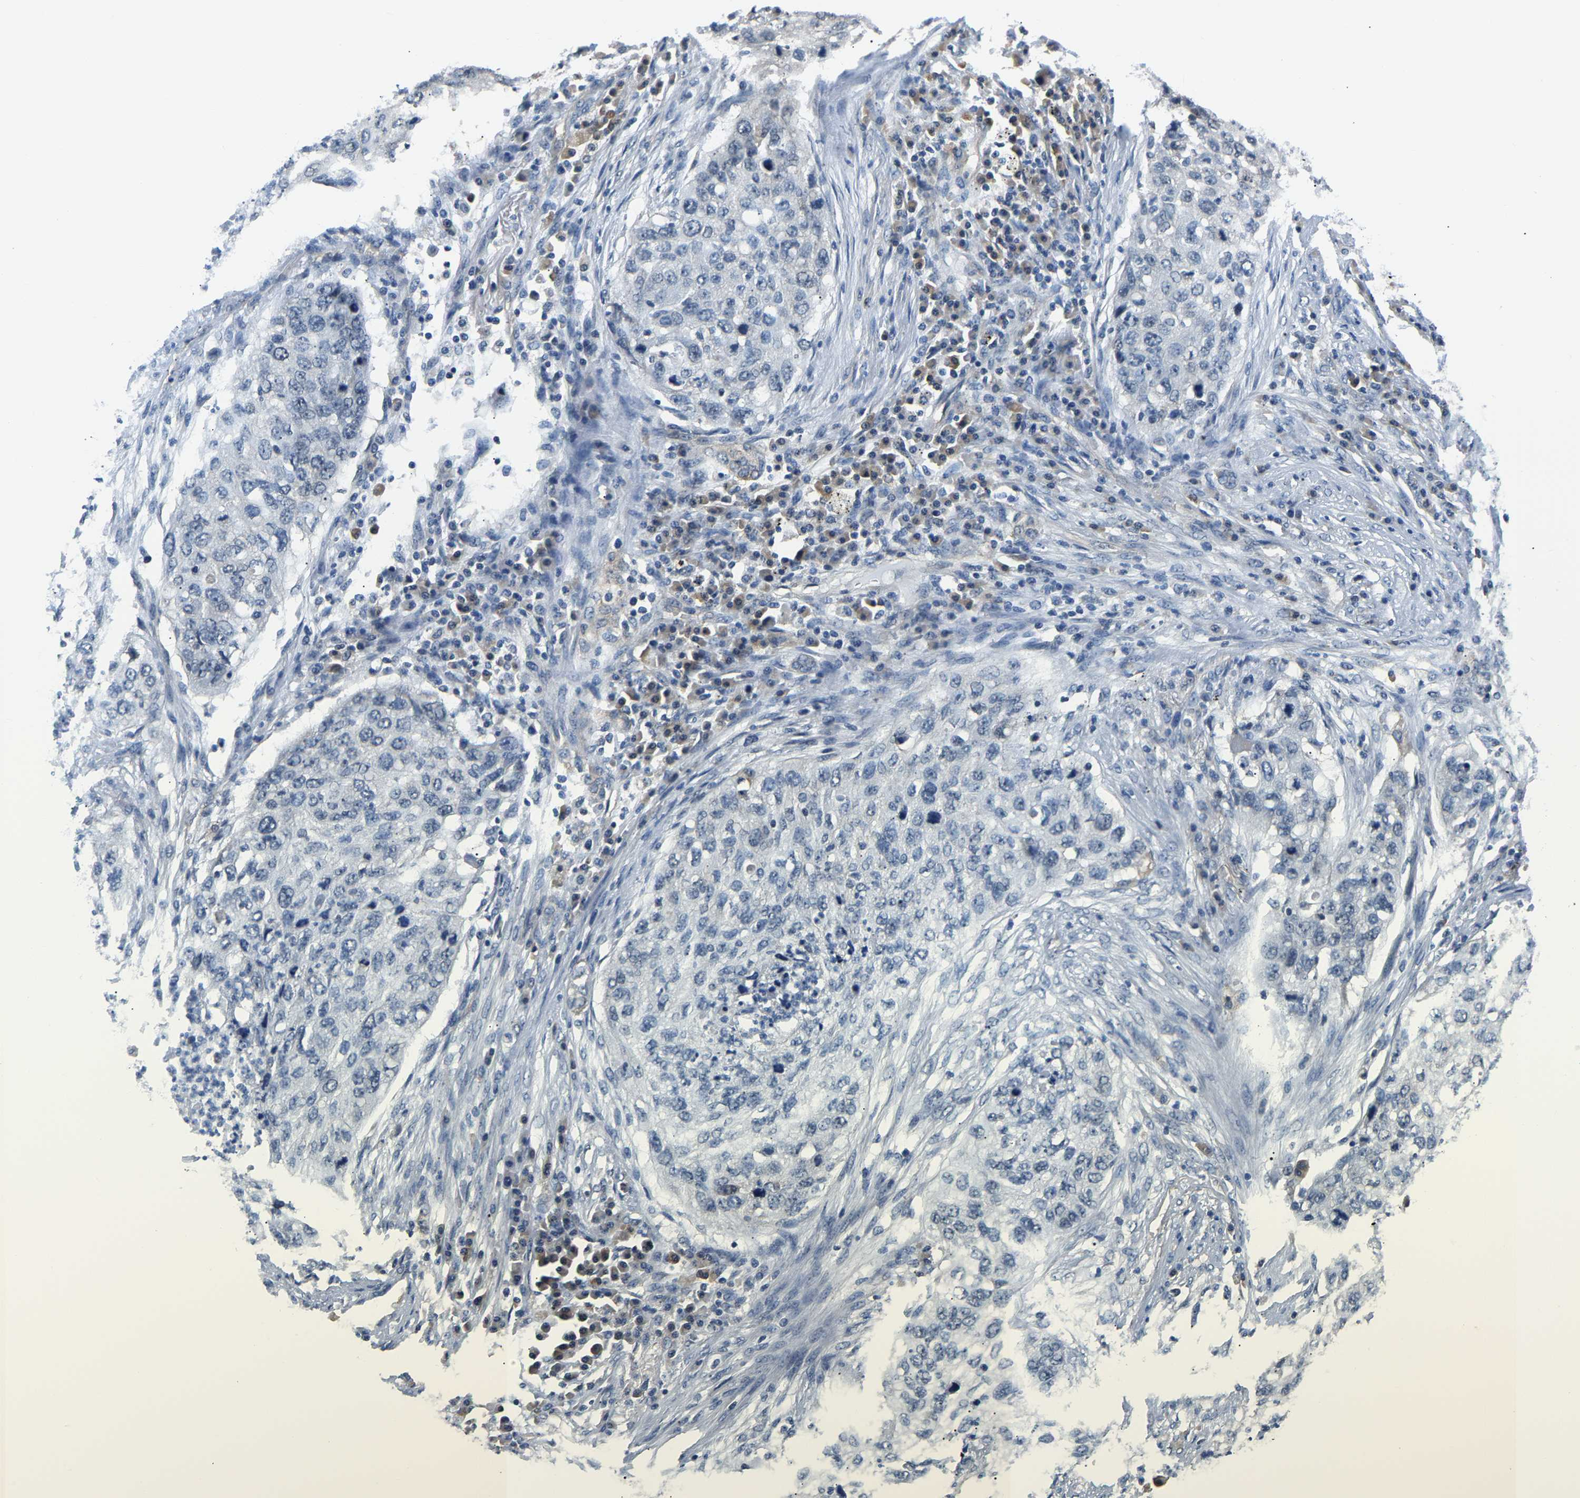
{"staining": {"intensity": "negative", "quantity": "none", "location": "none"}, "tissue": "lung cancer", "cell_type": "Tumor cells", "image_type": "cancer", "snomed": [{"axis": "morphology", "description": "Squamous cell carcinoma, NOS"}, {"axis": "topography", "description": "Lung"}], "caption": "This micrograph is of lung squamous cell carcinoma stained with IHC to label a protein in brown with the nuclei are counter-stained blue. There is no expression in tumor cells.", "gene": "ARHGEF12", "patient": {"sex": "female", "age": 63}}